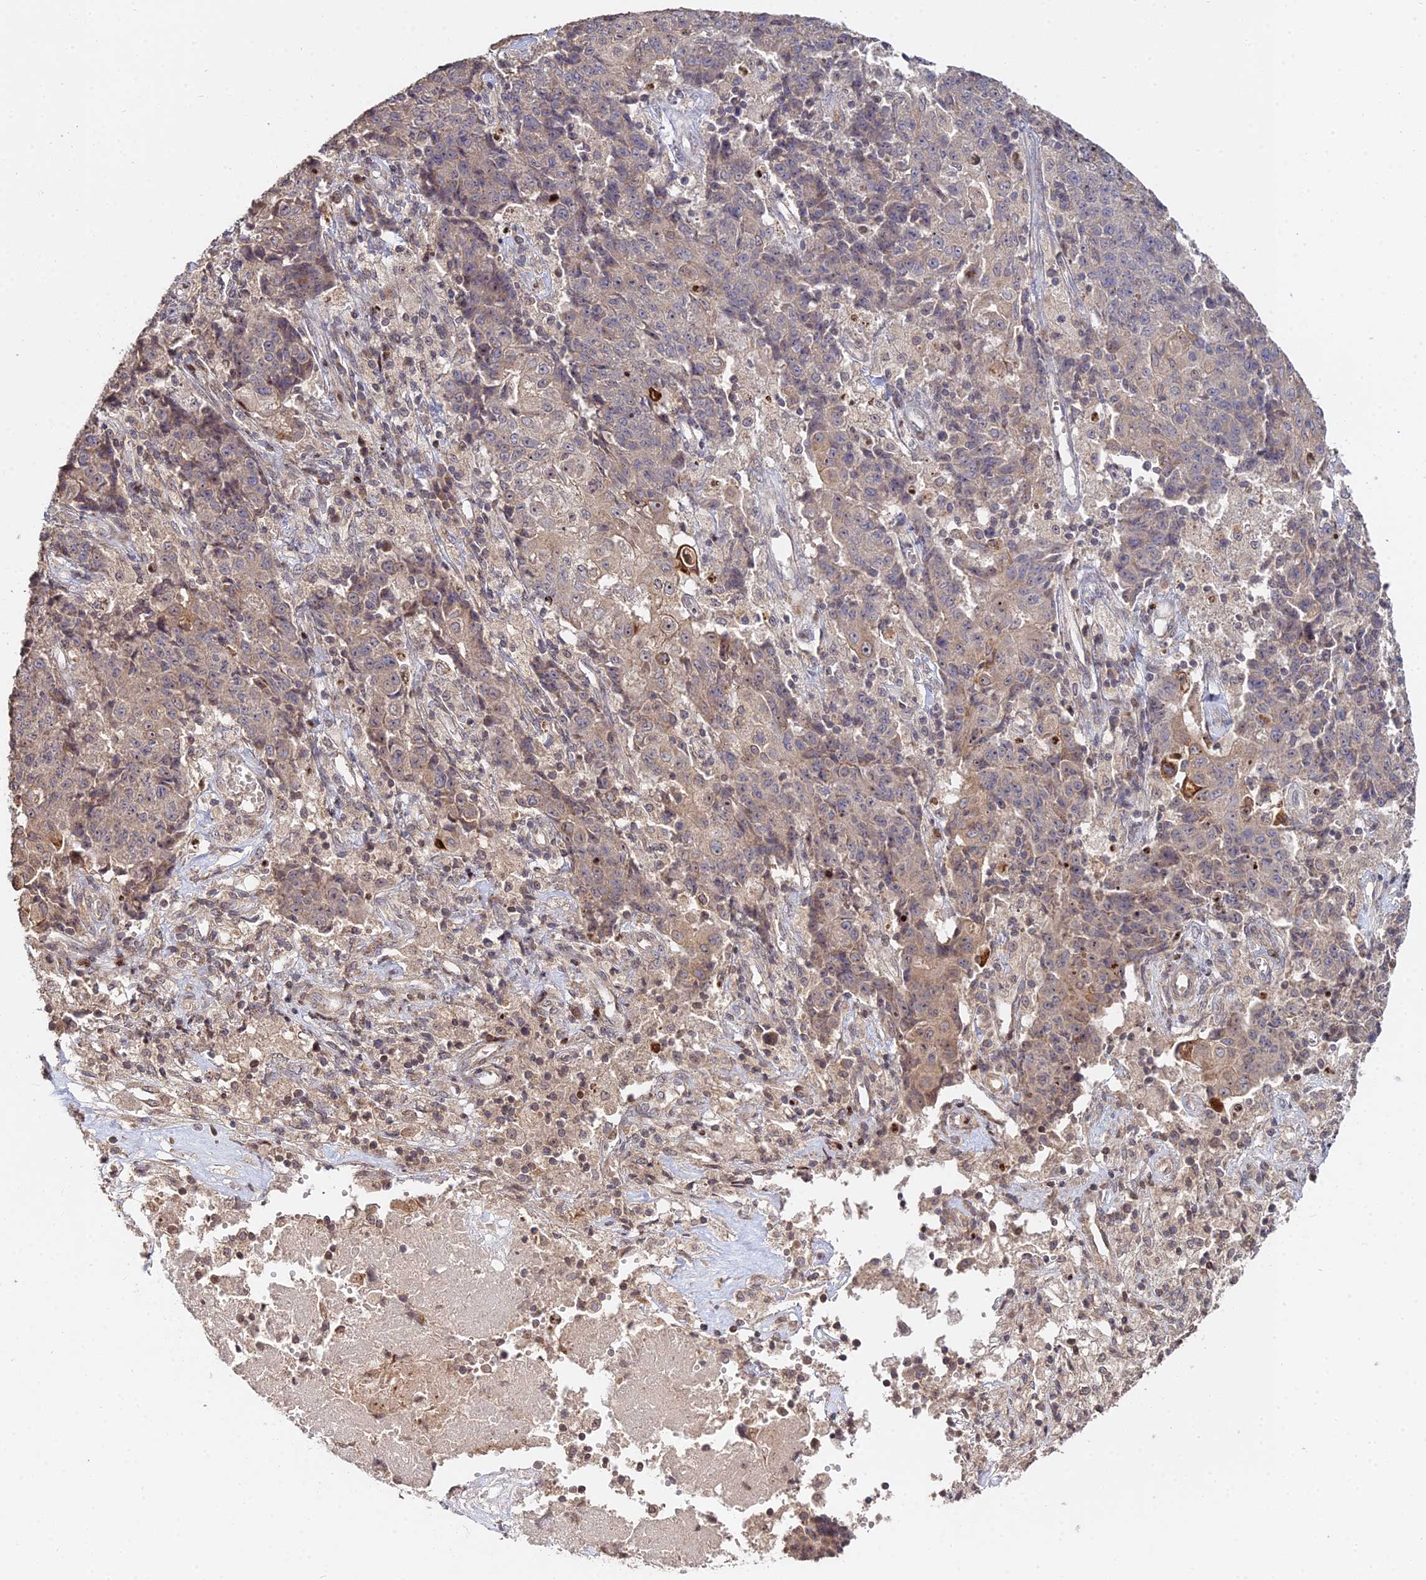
{"staining": {"intensity": "weak", "quantity": ">75%", "location": "cytoplasmic/membranous,nuclear"}, "tissue": "ovarian cancer", "cell_type": "Tumor cells", "image_type": "cancer", "snomed": [{"axis": "morphology", "description": "Carcinoma, endometroid"}, {"axis": "topography", "description": "Ovary"}], "caption": "High-magnification brightfield microscopy of ovarian endometroid carcinoma stained with DAB (3,3'-diaminobenzidine) (brown) and counterstained with hematoxylin (blue). tumor cells exhibit weak cytoplasmic/membranous and nuclear expression is appreciated in about>75% of cells.", "gene": "RBMS2", "patient": {"sex": "female", "age": 42}}